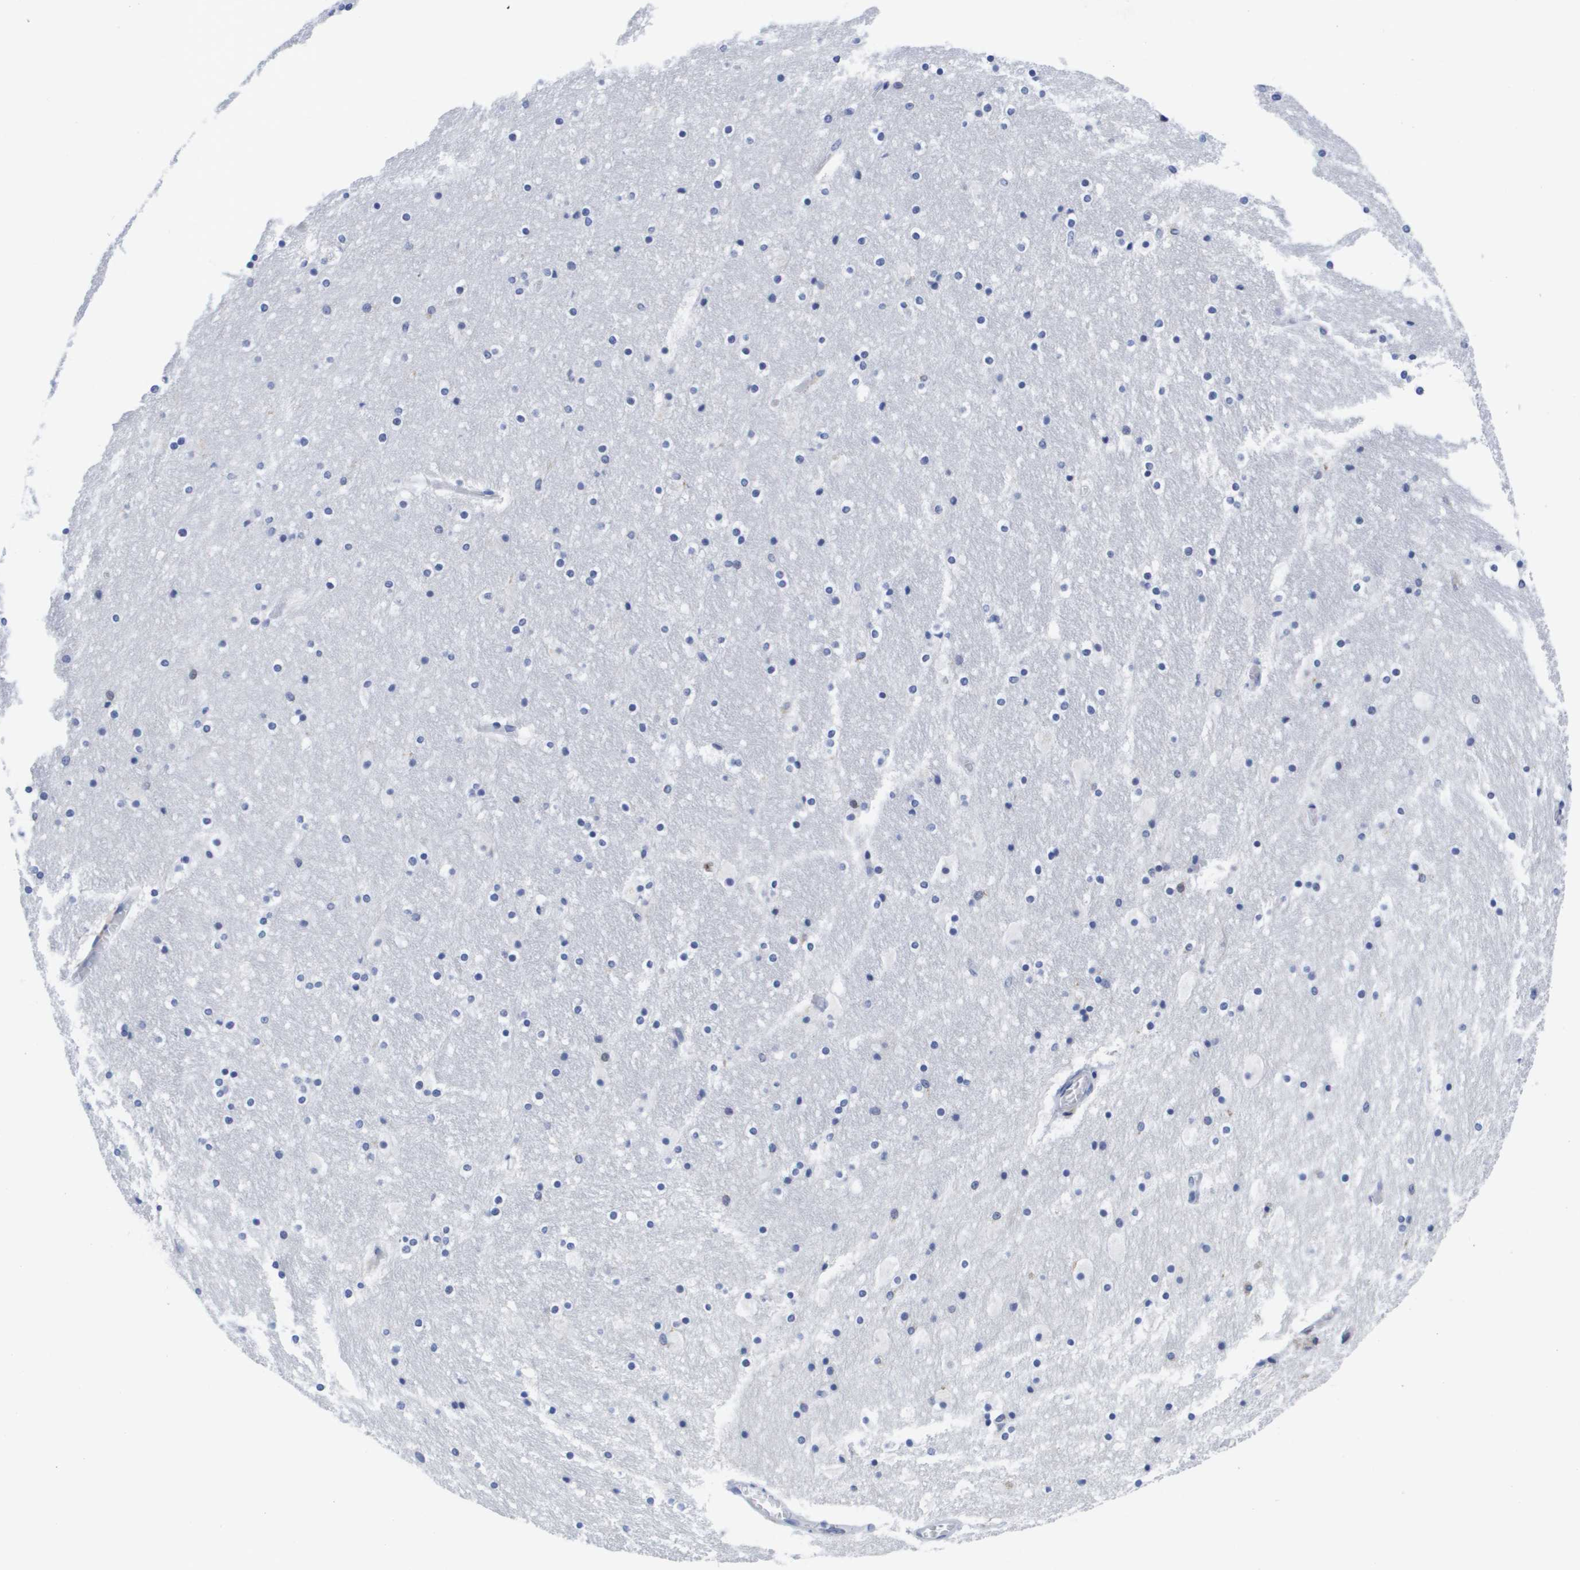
{"staining": {"intensity": "weak", "quantity": "<25%", "location": "cytoplasmic/membranous"}, "tissue": "hippocampus", "cell_type": "Glial cells", "image_type": "normal", "snomed": [{"axis": "morphology", "description": "Normal tissue, NOS"}, {"axis": "topography", "description": "Hippocampus"}], "caption": "The photomicrograph shows no significant expression in glial cells of hippocampus.", "gene": "HMOX1", "patient": {"sex": "male", "age": 45}}